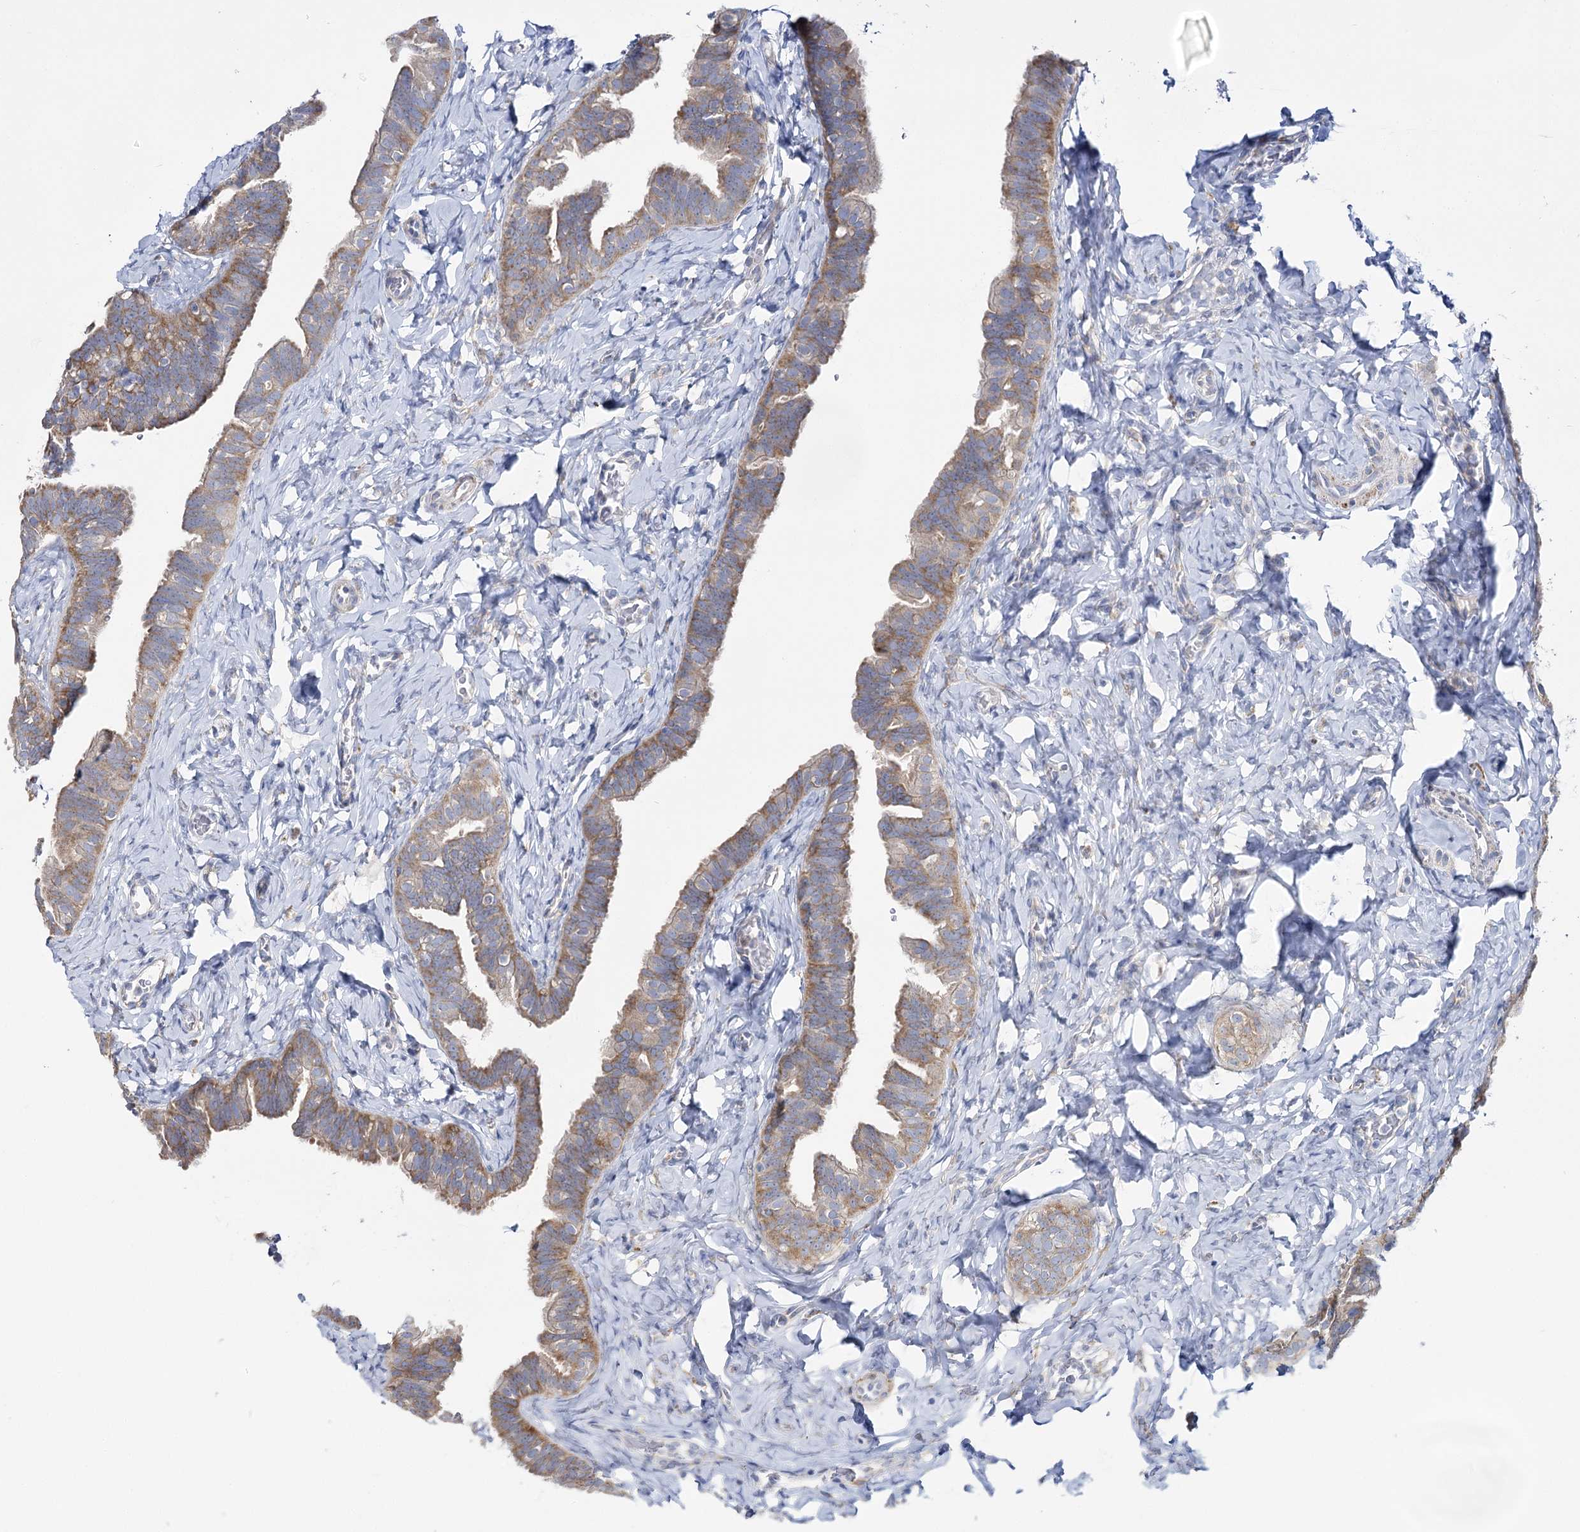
{"staining": {"intensity": "moderate", "quantity": "25%-75%", "location": "cytoplasmic/membranous"}, "tissue": "fallopian tube", "cell_type": "Glandular cells", "image_type": "normal", "snomed": [{"axis": "morphology", "description": "Normal tissue, NOS"}, {"axis": "topography", "description": "Fallopian tube"}], "caption": "Fallopian tube stained for a protein reveals moderate cytoplasmic/membranous positivity in glandular cells. Immunohistochemistry stains the protein in brown and the nuclei are stained blue.", "gene": "THUMPD3", "patient": {"sex": "female", "age": 39}}